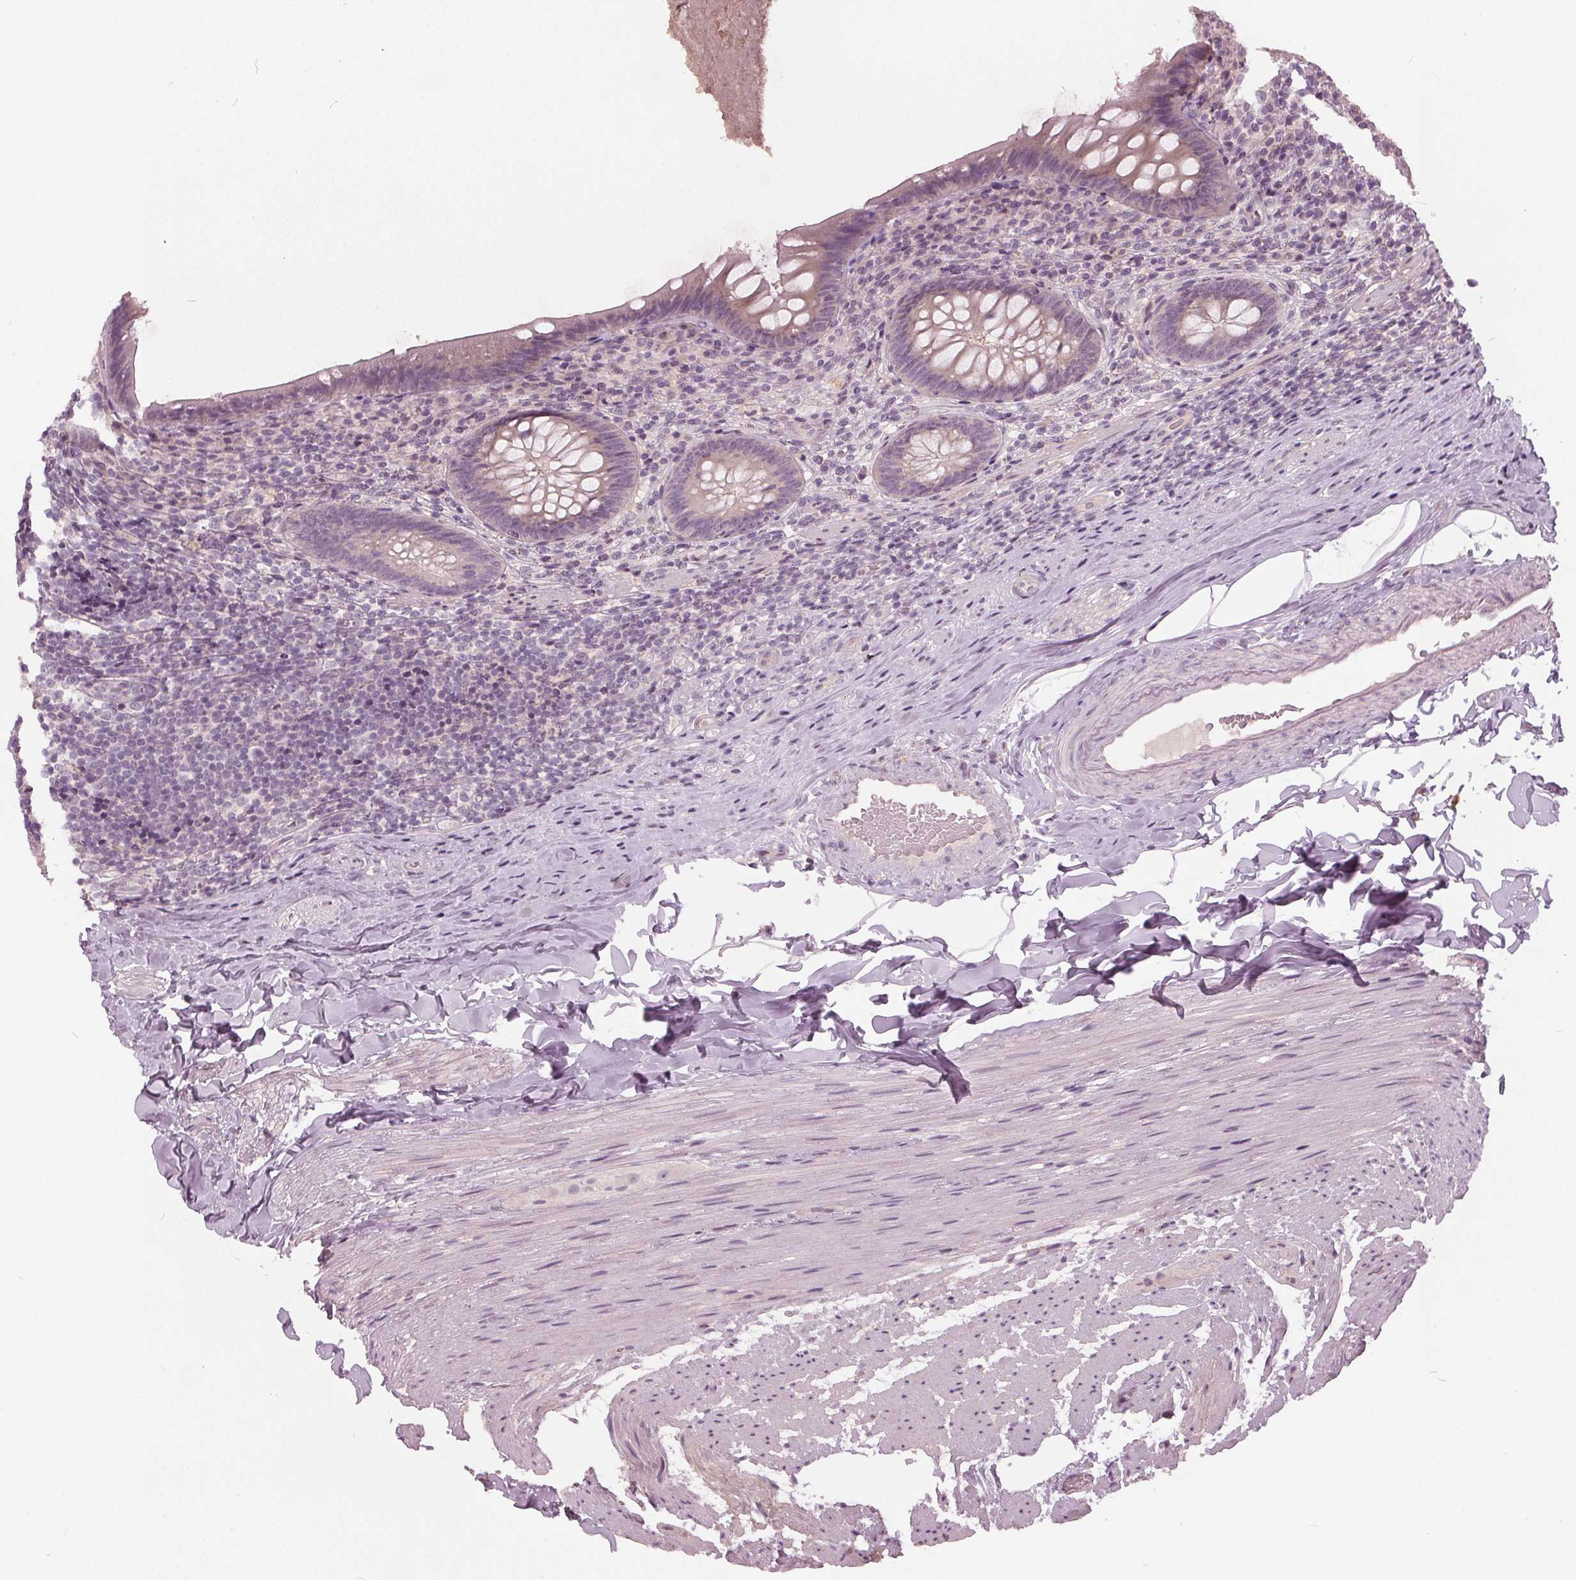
{"staining": {"intensity": "negative", "quantity": "none", "location": "none"}, "tissue": "appendix", "cell_type": "Glandular cells", "image_type": "normal", "snomed": [{"axis": "morphology", "description": "Normal tissue, NOS"}, {"axis": "topography", "description": "Appendix"}], "caption": "This is an immunohistochemistry (IHC) photomicrograph of unremarkable human appendix. There is no positivity in glandular cells.", "gene": "KLK13", "patient": {"sex": "male", "age": 47}}